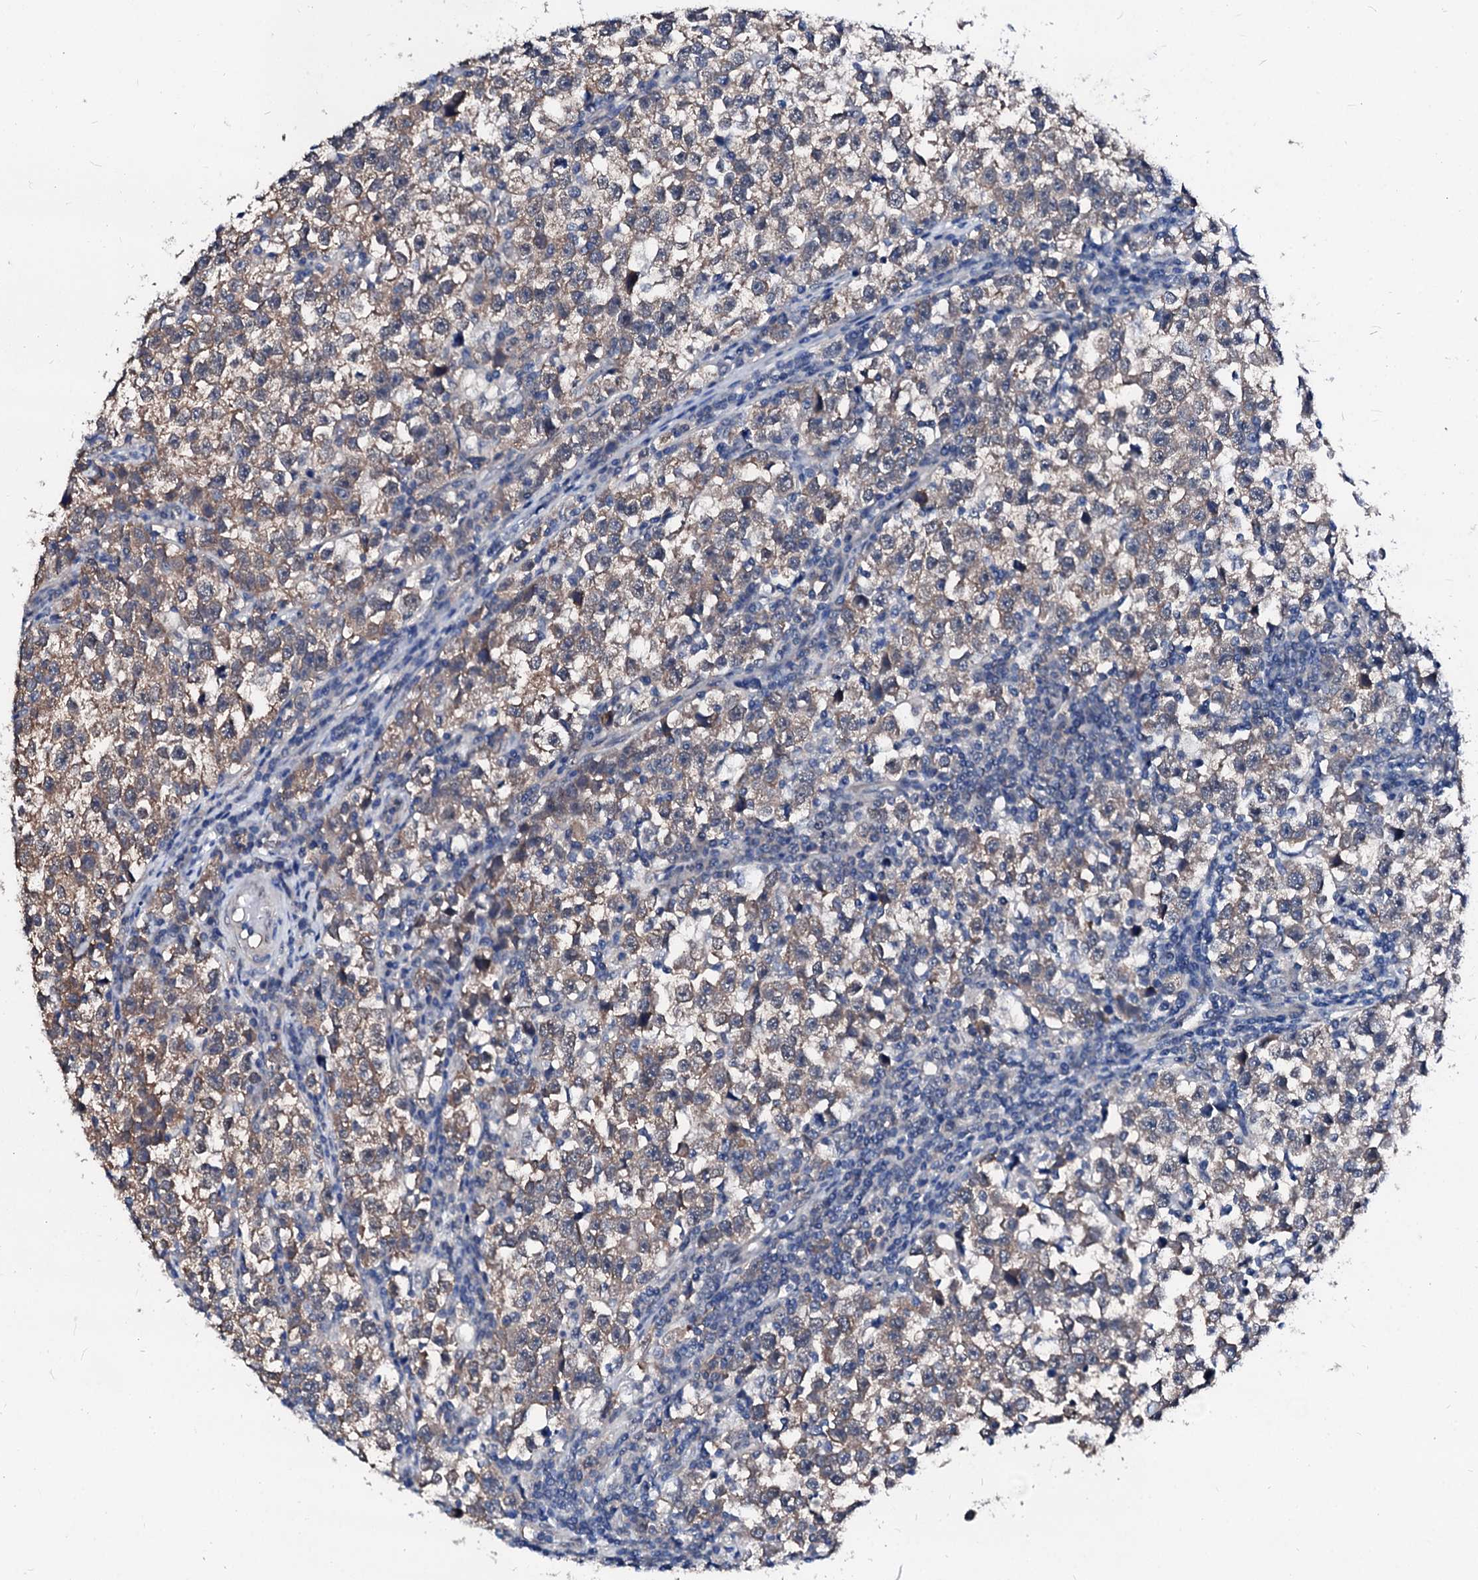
{"staining": {"intensity": "moderate", "quantity": ">75%", "location": "cytoplasmic/membranous"}, "tissue": "testis cancer", "cell_type": "Tumor cells", "image_type": "cancer", "snomed": [{"axis": "morphology", "description": "Normal tissue, NOS"}, {"axis": "morphology", "description": "Seminoma, NOS"}, {"axis": "topography", "description": "Testis"}], "caption": "Immunohistochemical staining of human testis cancer (seminoma) demonstrates medium levels of moderate cytoplasmic/membranous protein positivity in about >75% of tumor cells. (DAB (3,3'-diaminobenzidine) IHC with brightfield microscopy, high magnification).", "gene": "CSN2", "patient": {"sex": "male", "age": 43}}